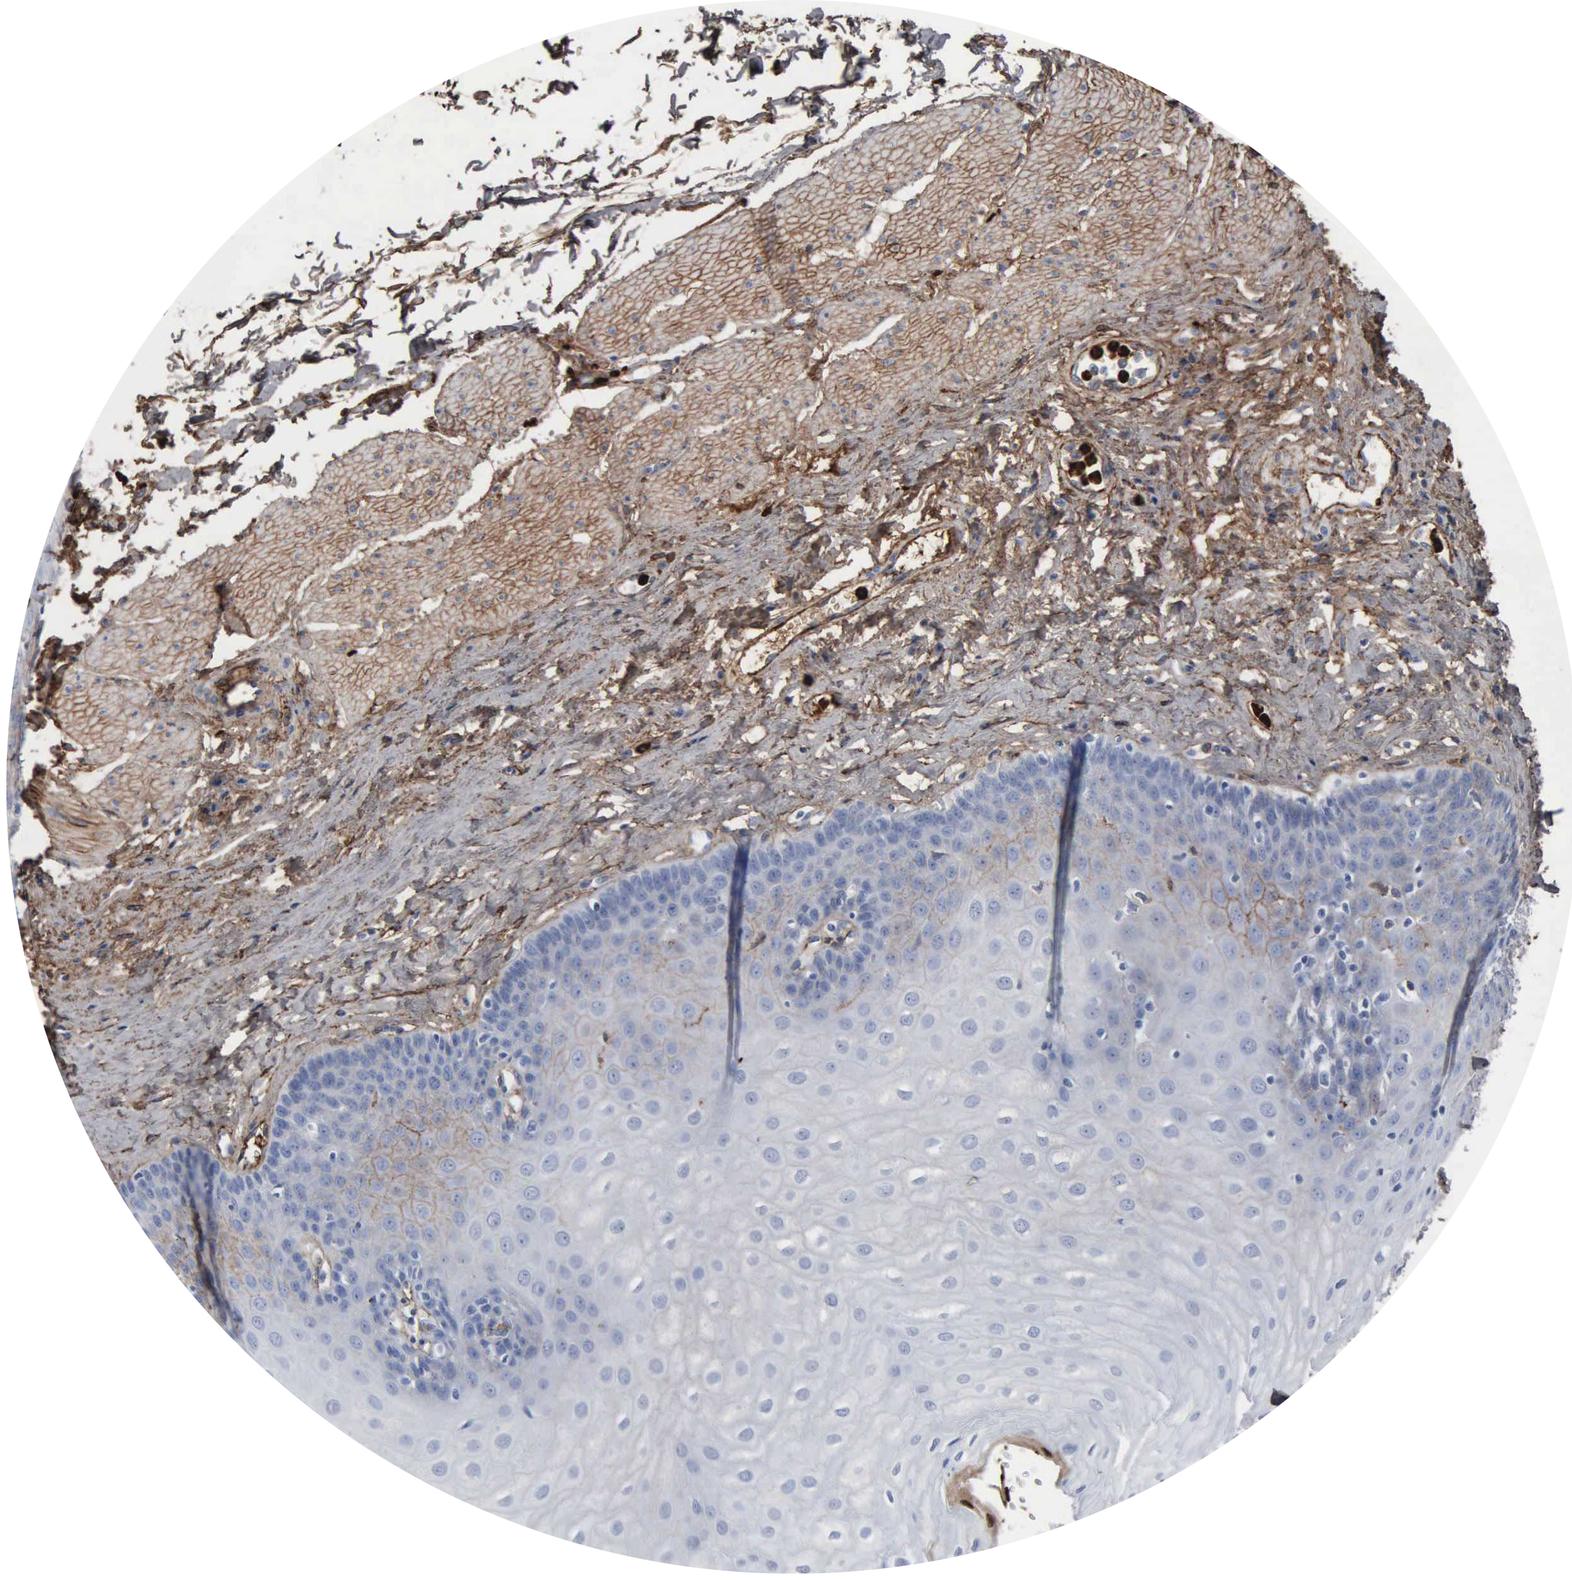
{"staining": {"intensity": "weak", "quantity": "25%-75%", "location": "cytoplasmic/membranous"}, "tissue": "esophagus", "cell_type": "Squamous epithelial cells", "image_type": "normal", "snomed": [{"axis": "morphology", "description": "Normal tissue, NOS"}, {"axis": "topography", "description": "Esophagus"}], "caption": "Benign esophagus shows weak cytoplasmic/membranous positivity in about 25%-75% of squamous epithelial cells Nuclei are stained in blue..", "gene": "FN1", "patient": {"sex": "male", "age": 65}}